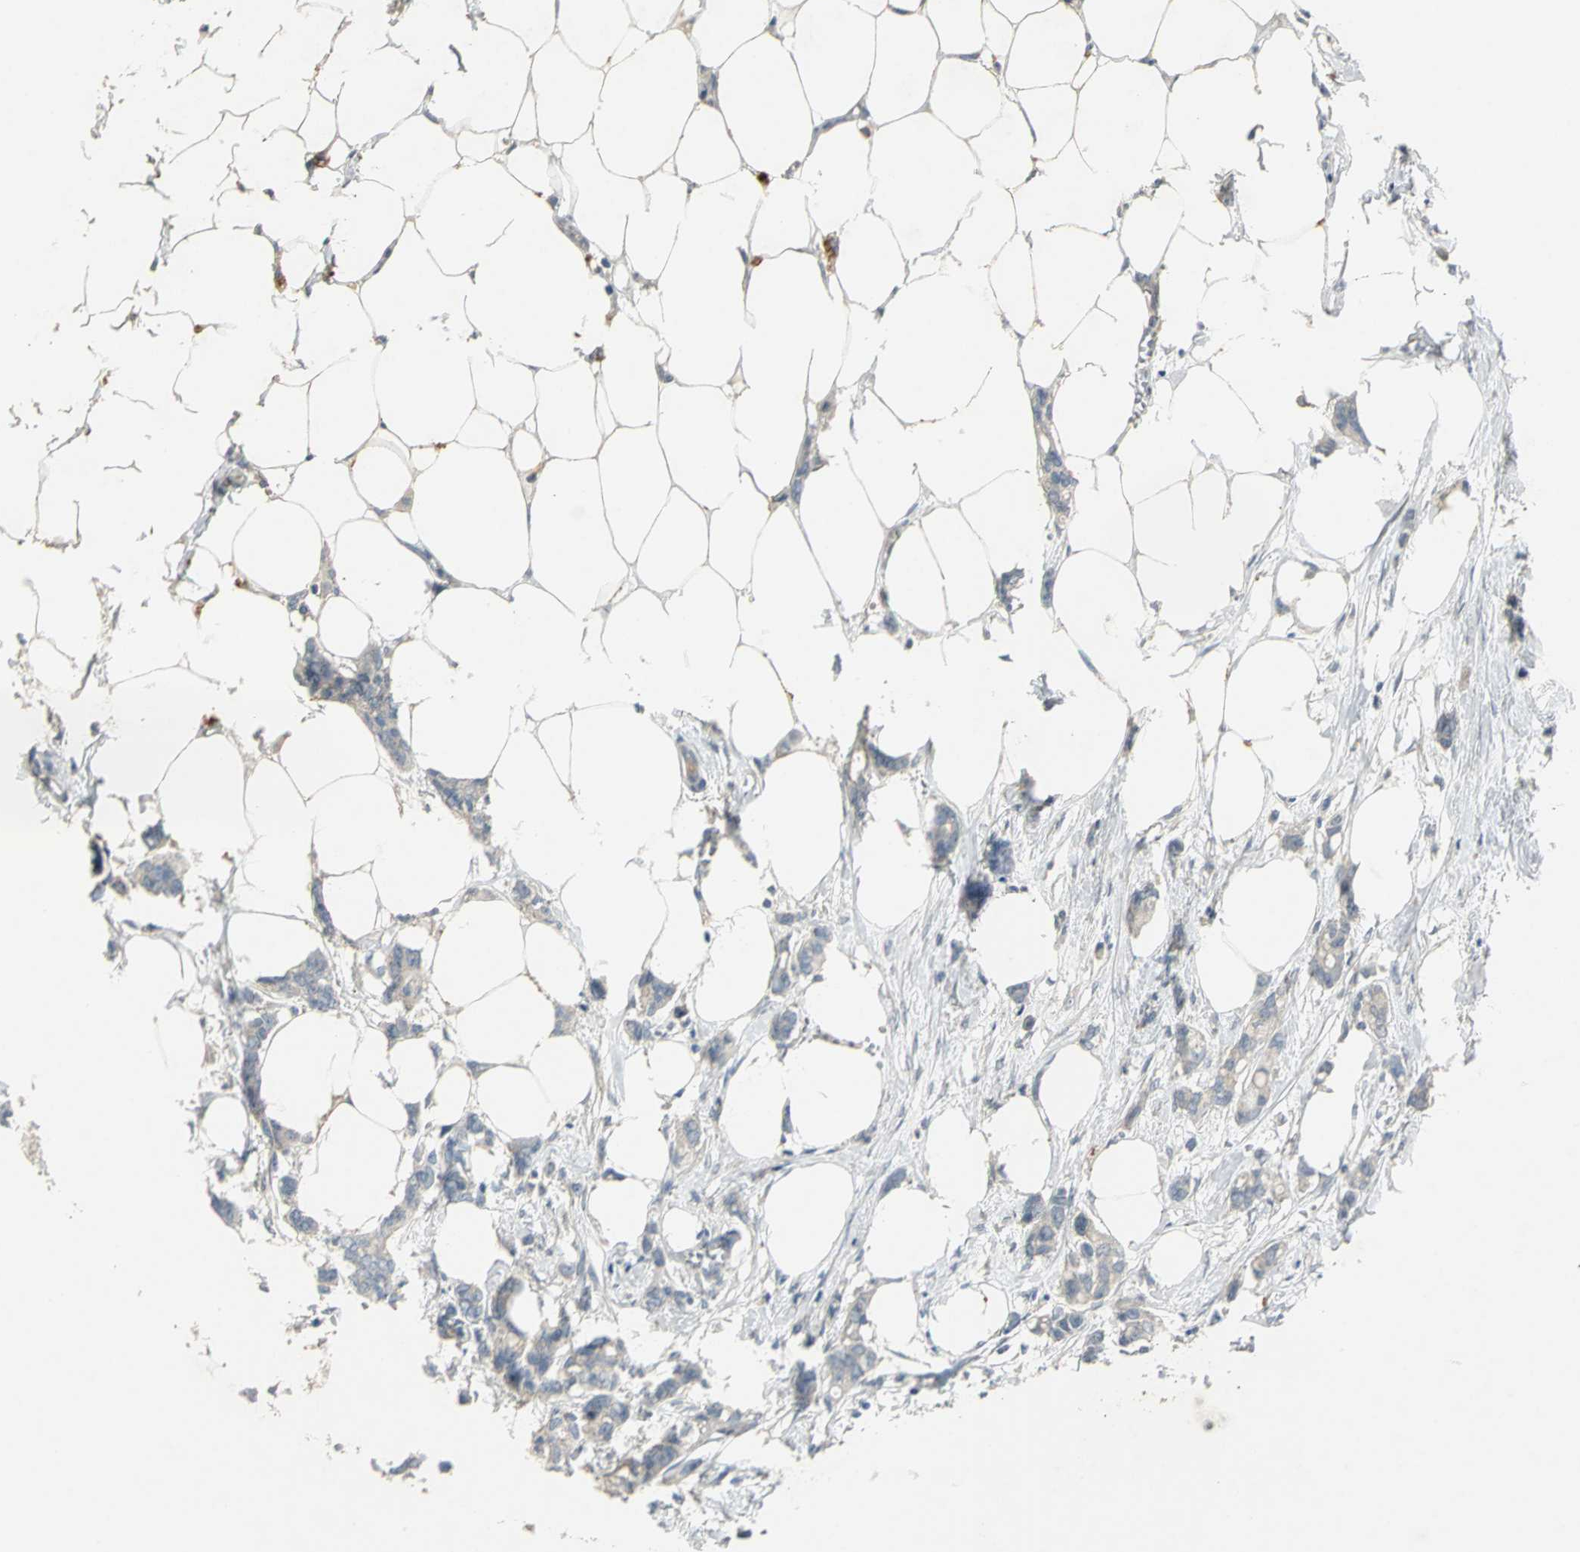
{"staining": {"intensity": "negative", "quantity": "none", "location": "none"}, "tissue": "breast cancer", "cell_type": "Tumor cells", "image_type": "cancer", "snomed": [{"axis": "morphology", "description": "Duct carcinoma"}, {"axis": "topography", "description": "Breast"}], "caption": "A high-resolution image shows immunohistochemistry (IHC) staining of infiltrating ductal carcinoma (breast), which shows no significant staining in tumor cells.", "gene": "PTGDS", "patient": {"sex": "female", "age": 84}}